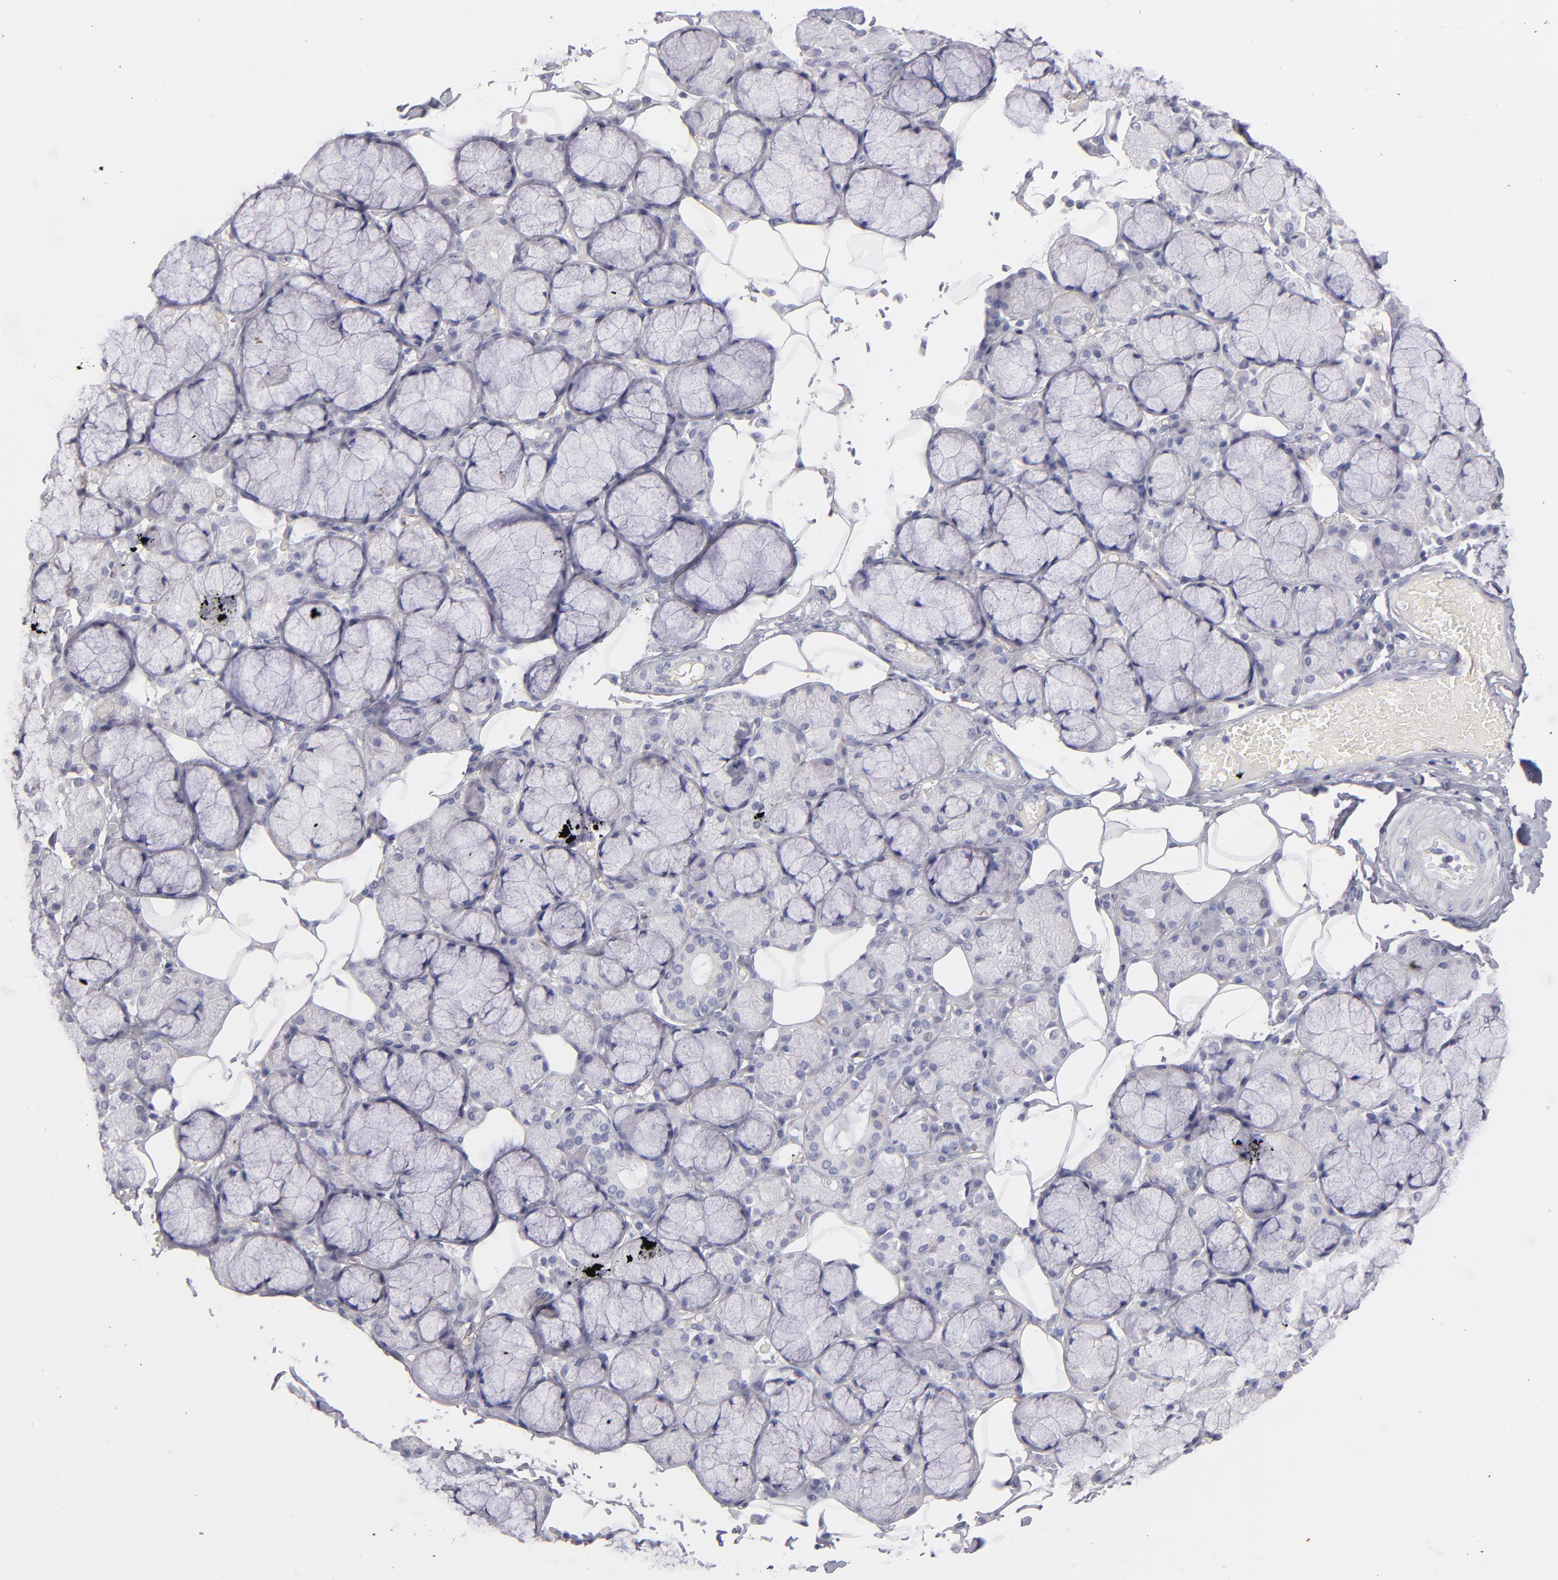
{"staining": {"intensity": "moderate", "quantity": "<25%", "location": "cytoplasmic/membranous"}, "tissue": "salivary gland", "cell_type": "Glandular cells", "image_type": "normal", "snomed": [{"axis": "morphology", "description": "Normal tissue, NOS"}, {"axis": "topography", "description": "Skeletal muscle"}, {"axis": "topography", "description": "Oral tissue"}, {"axis": "topography", "description": "Salivary gland"}, {"axis": "topography", "description": "Peripheral nerve tissue"}], "caption": "Salivary gland stained with DAB (3,3'-diaminobenzidine) IHC displays low levels of moderate cytoplasmic/membranous expression in about <25% of glandular cells.", "gene": "PLVAP", "patient": {"sex": "male", "age": 54}}